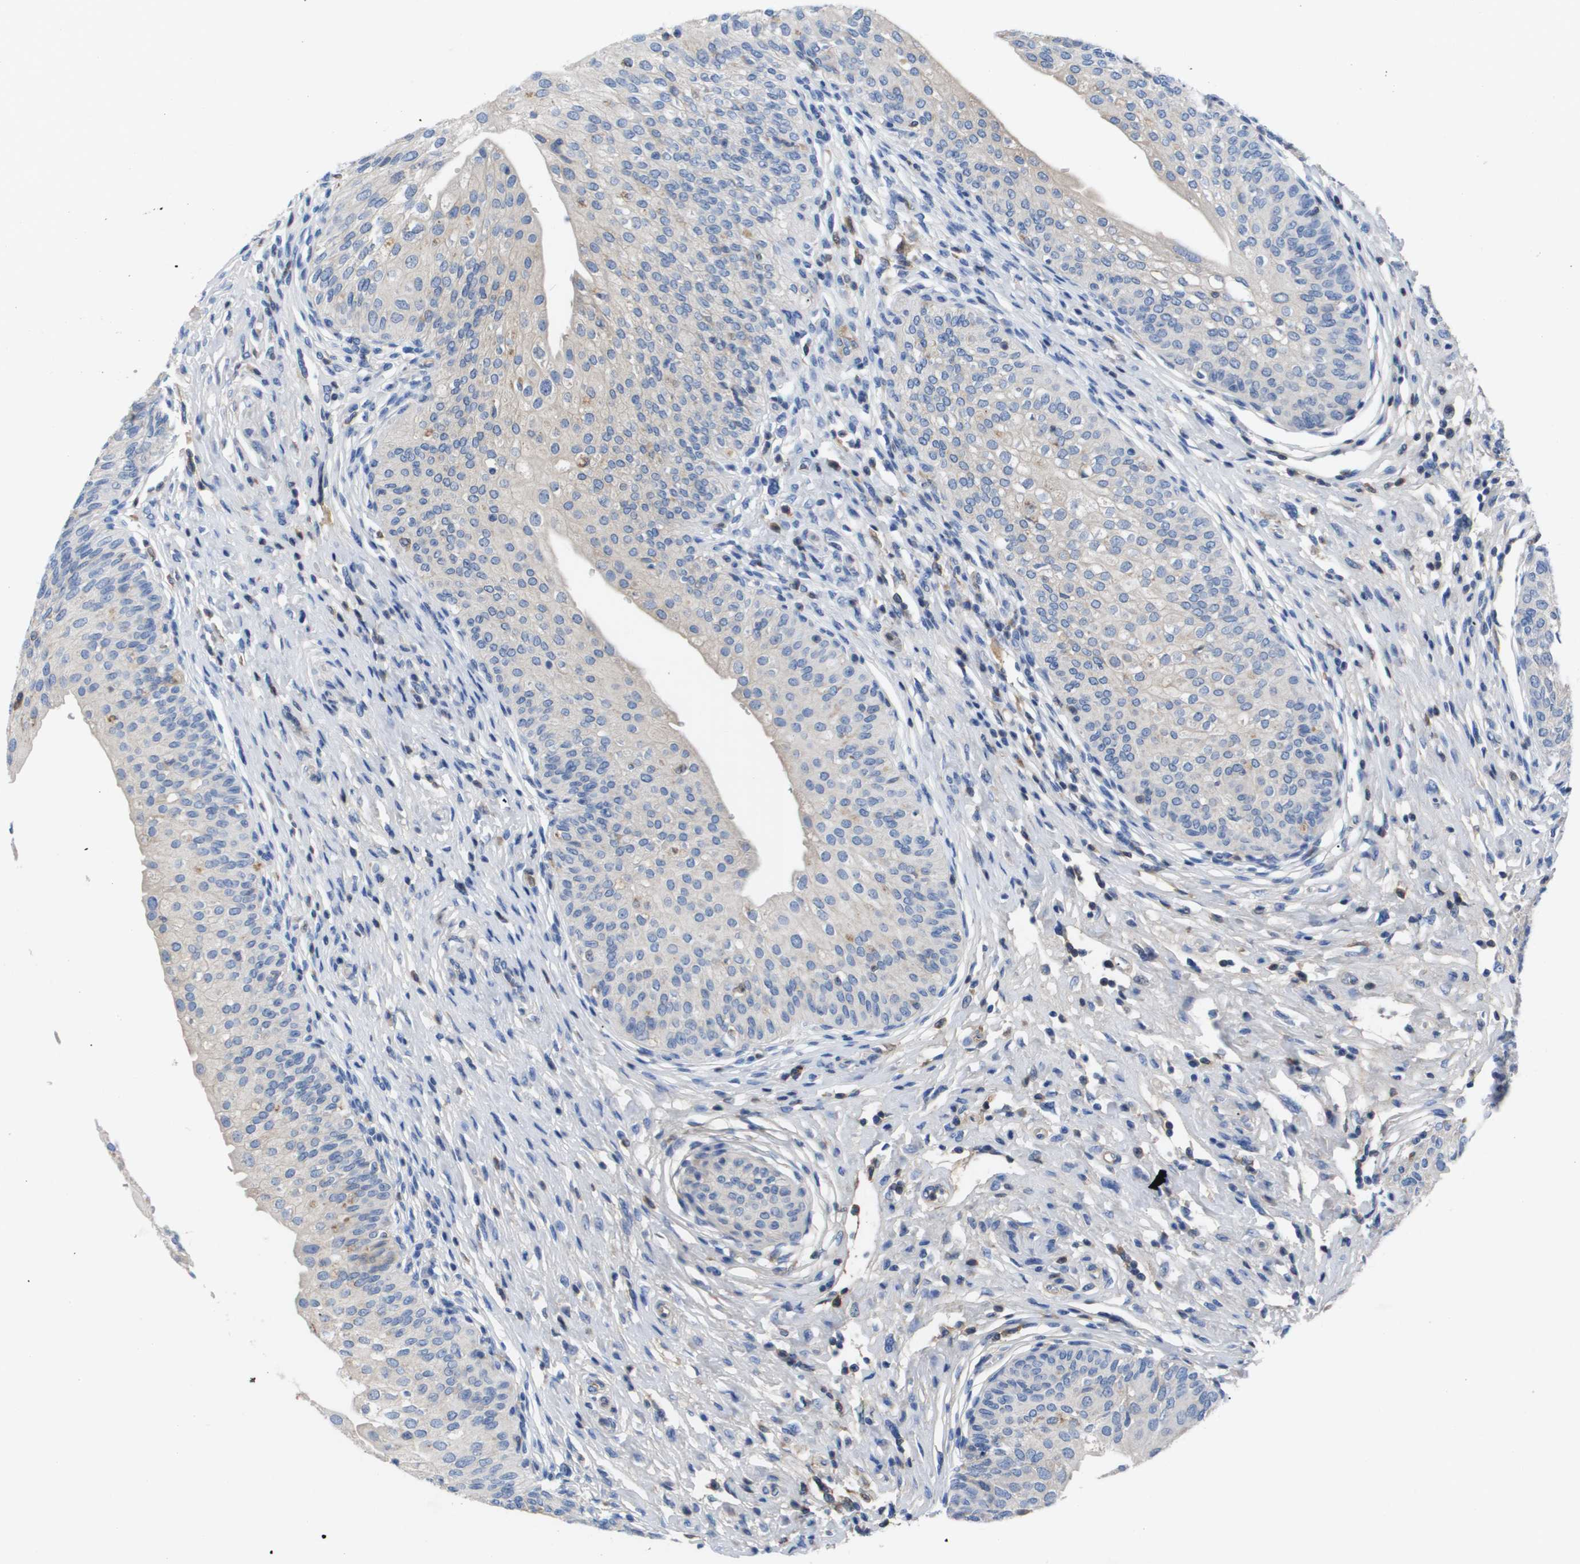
{"staining": {"intensity": "moderate", "quantity": "<25%", "location": "cytoplasmic/membranous"}, "tissue": "urinary bladder", "cell_type": "Urothelial cells", "image_type": "normal", "snomed": [{"axis": "morphology", "description": "Normal tissue, NOS"}, {"axis": "topography", "description": "Urinary bladder"}], "caption": "The histopathology image displays immunohistochemical staining of benign urinary bladder. There is moderate cytoplasmic/membranous positivity is identified in about <25% of urothelial cells. Nuclei are stained in blue.", "gene": "SERPINA6", "patient": {"sex": "male", "age": 46}}